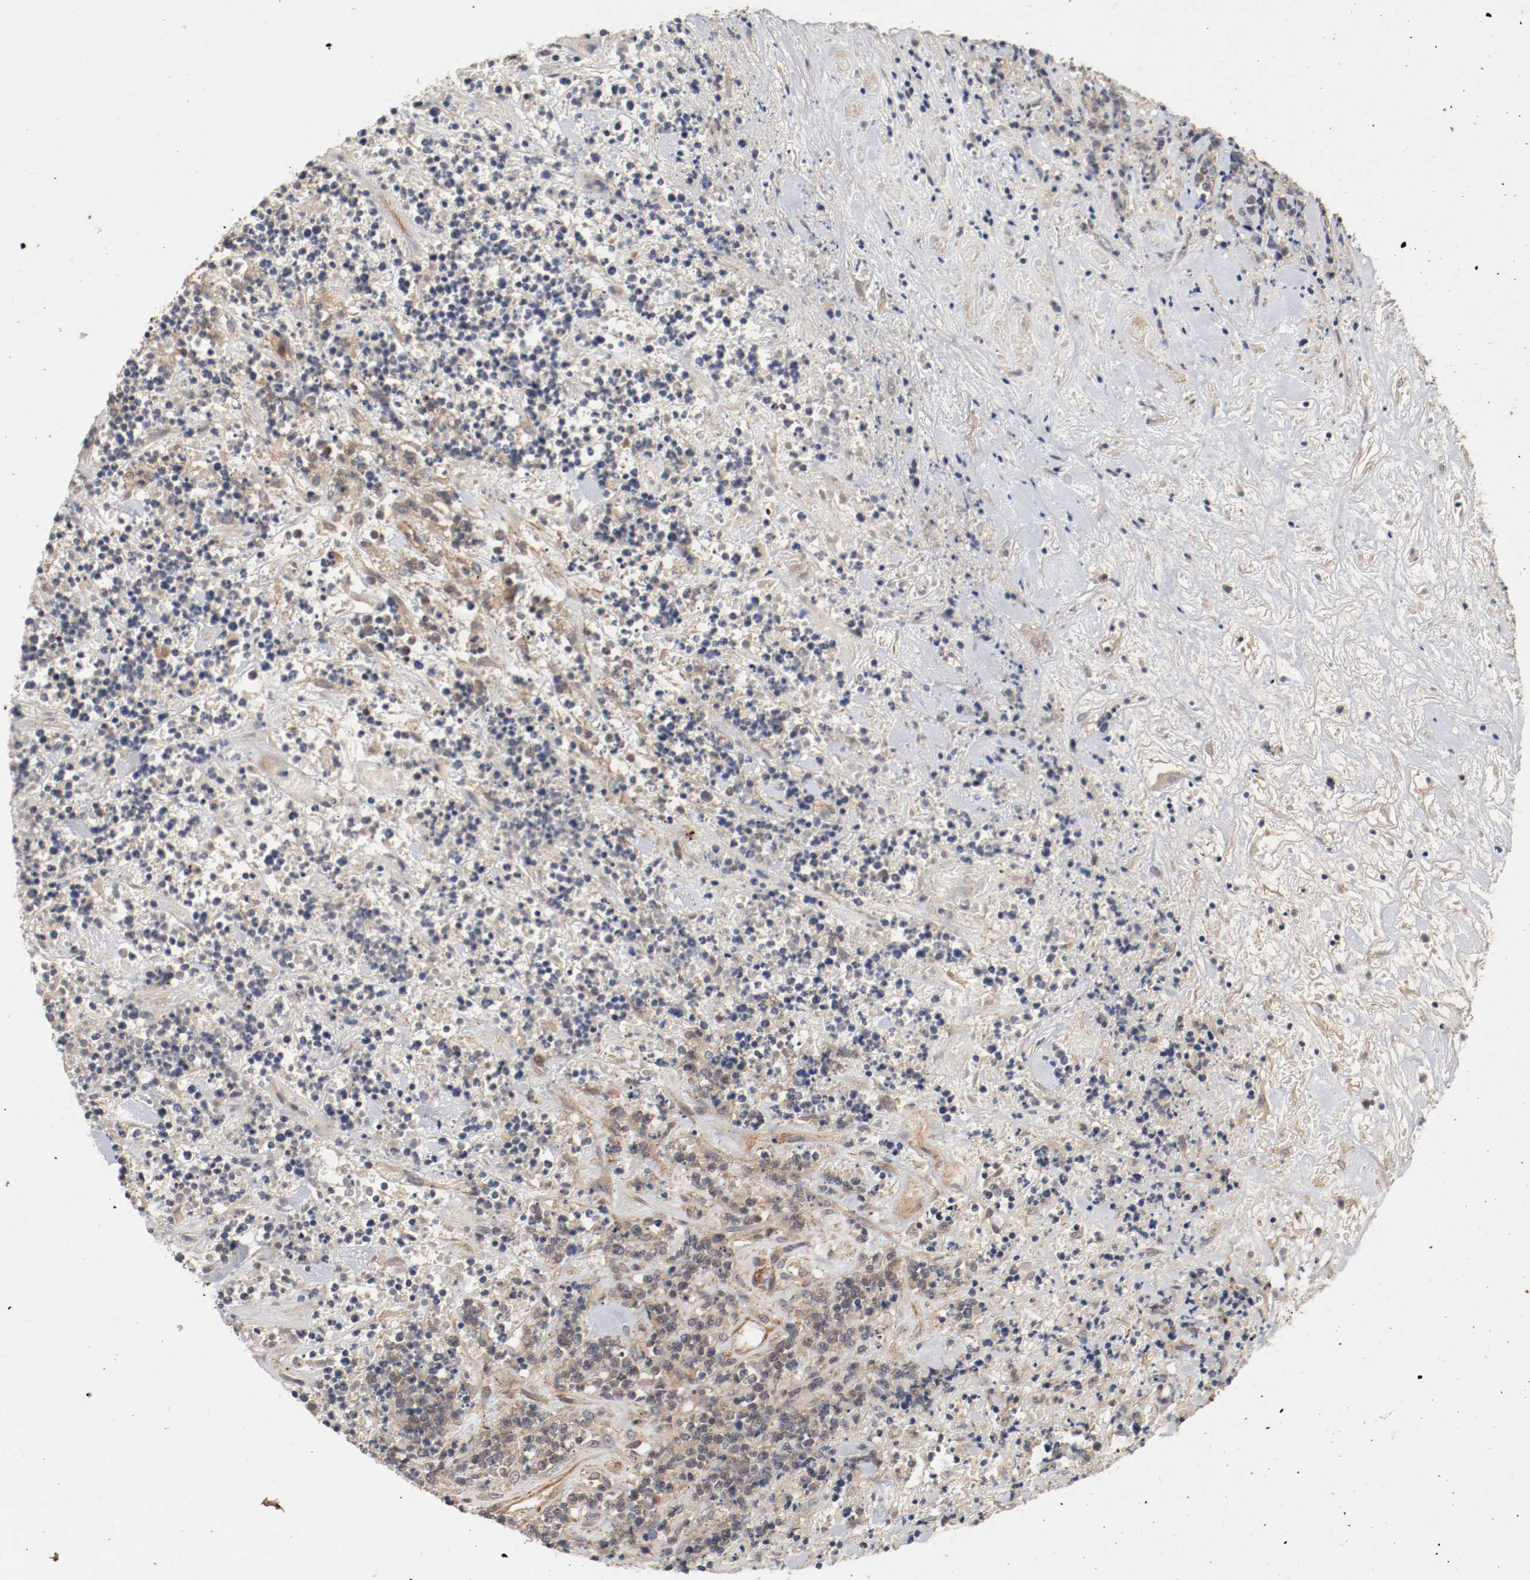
{"staining": {"intensity": "weak", "quantity": "25%-75%", "location": "cytoplasmic/membranous"}, "tissue": "lymphoma", "cell_type": "Tumor cells", "image_type": "cancer", "snomed": [{"axis": "morphology", "description": "Malignant lymphoma, non-Hodgkin's type, High grade"}, {"axis": "topography", "description": "Soft tissue"}], "caption": "A high-resolution micrograph shows immunohistochemistry staining of lymphoma, which demonstrates weak cytoplasmic/membranous staining in approximately 25%-75% of tumor cells.", "gene": "TYK2", "patient": {"sex": "male", "age": 18}}